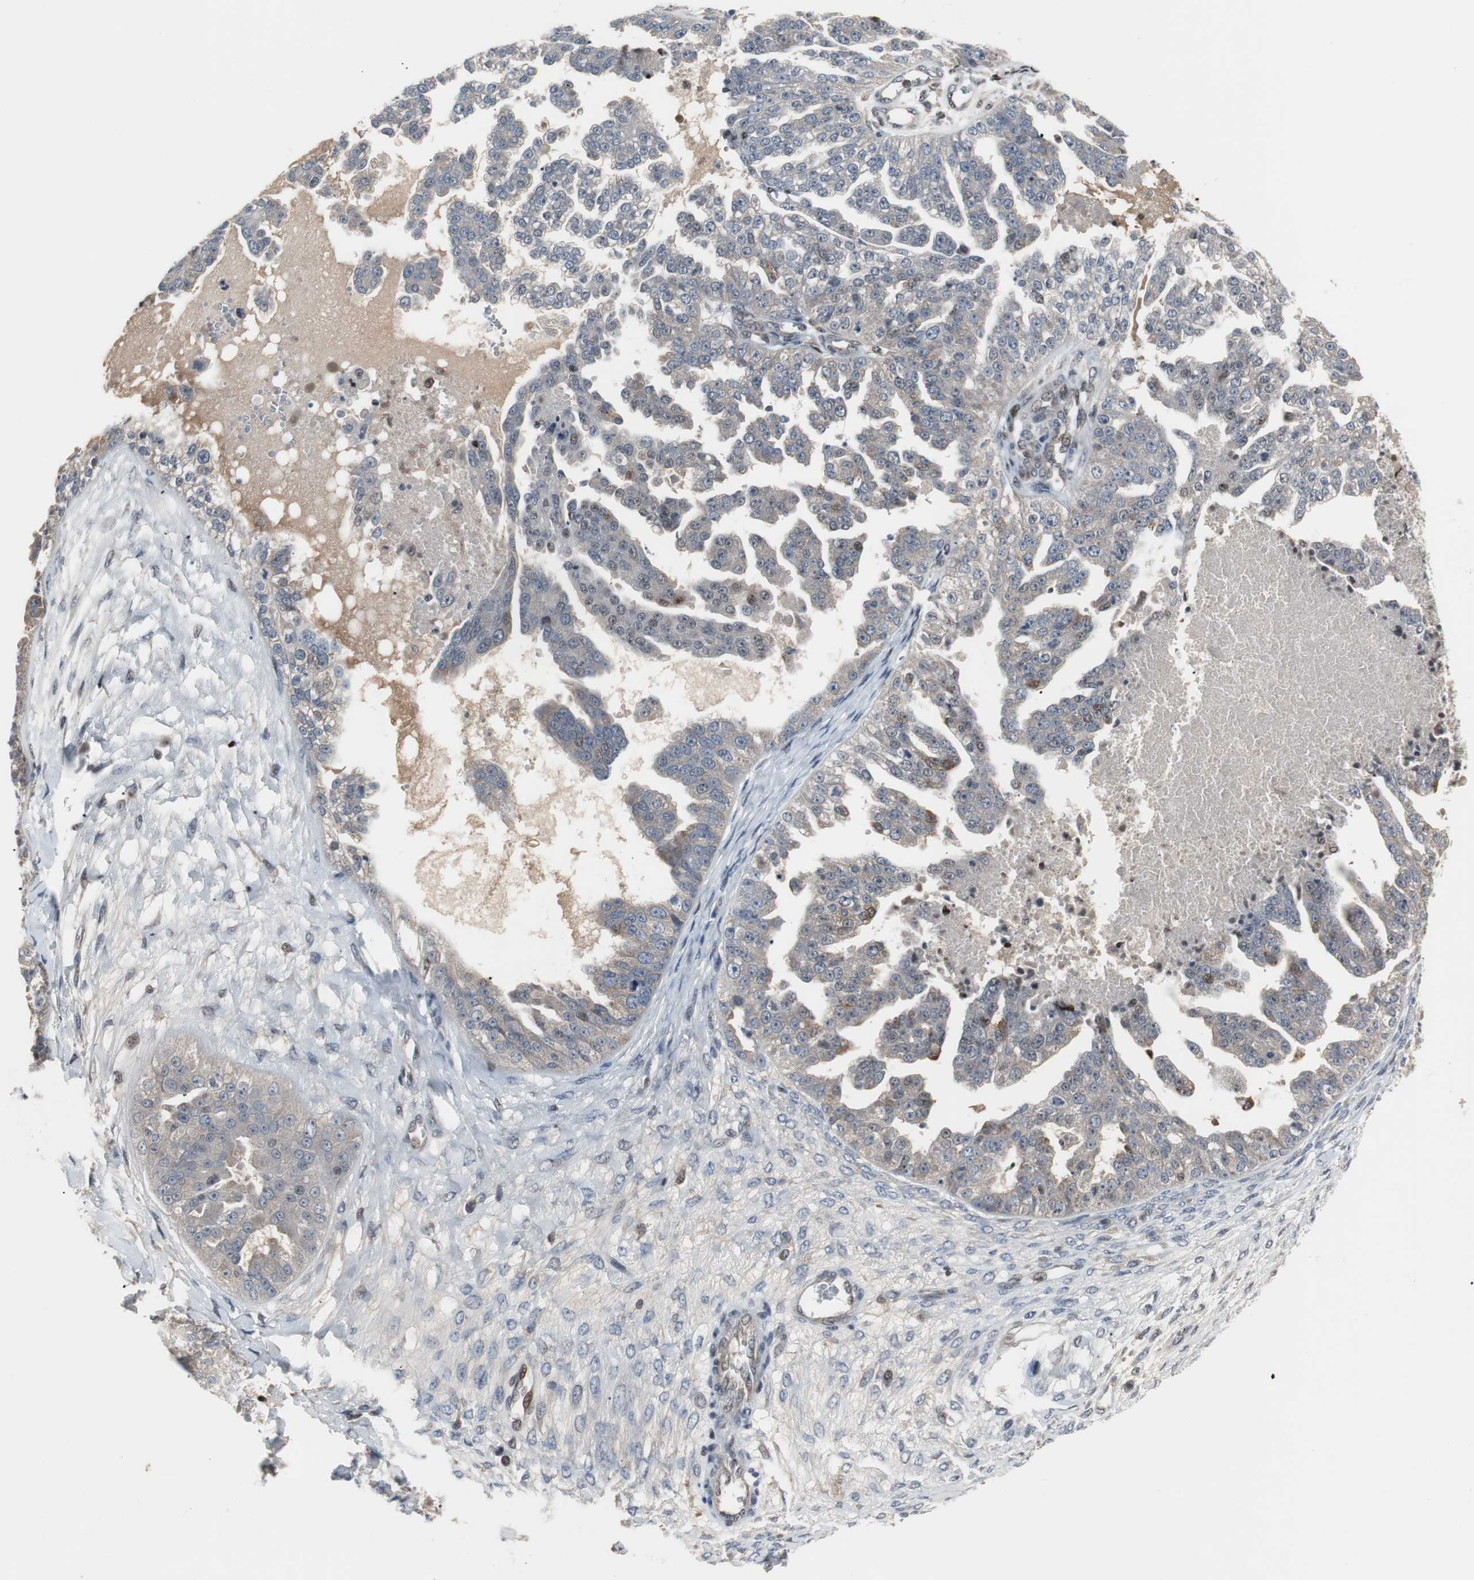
{"staining": {"intensity": "negative", "quantity": "none", "location": "none"}, "tissue": "ovarian cancer", "cell_type": "Tumor cells", "image_type": "cancer", "snomed": [{"axis": "morphology", "description": "Carcinoma, NOS"}, {"axis": "topography", "description": "Soft tissue"}, {"axis": "topography", "description": "Ovary"}], "caption": "Image shows no protein positivity in tumor cells of ovarian carcinoma tissue.", "gene": "GRK2", "patient": {"sex": "female", "age": 54}}